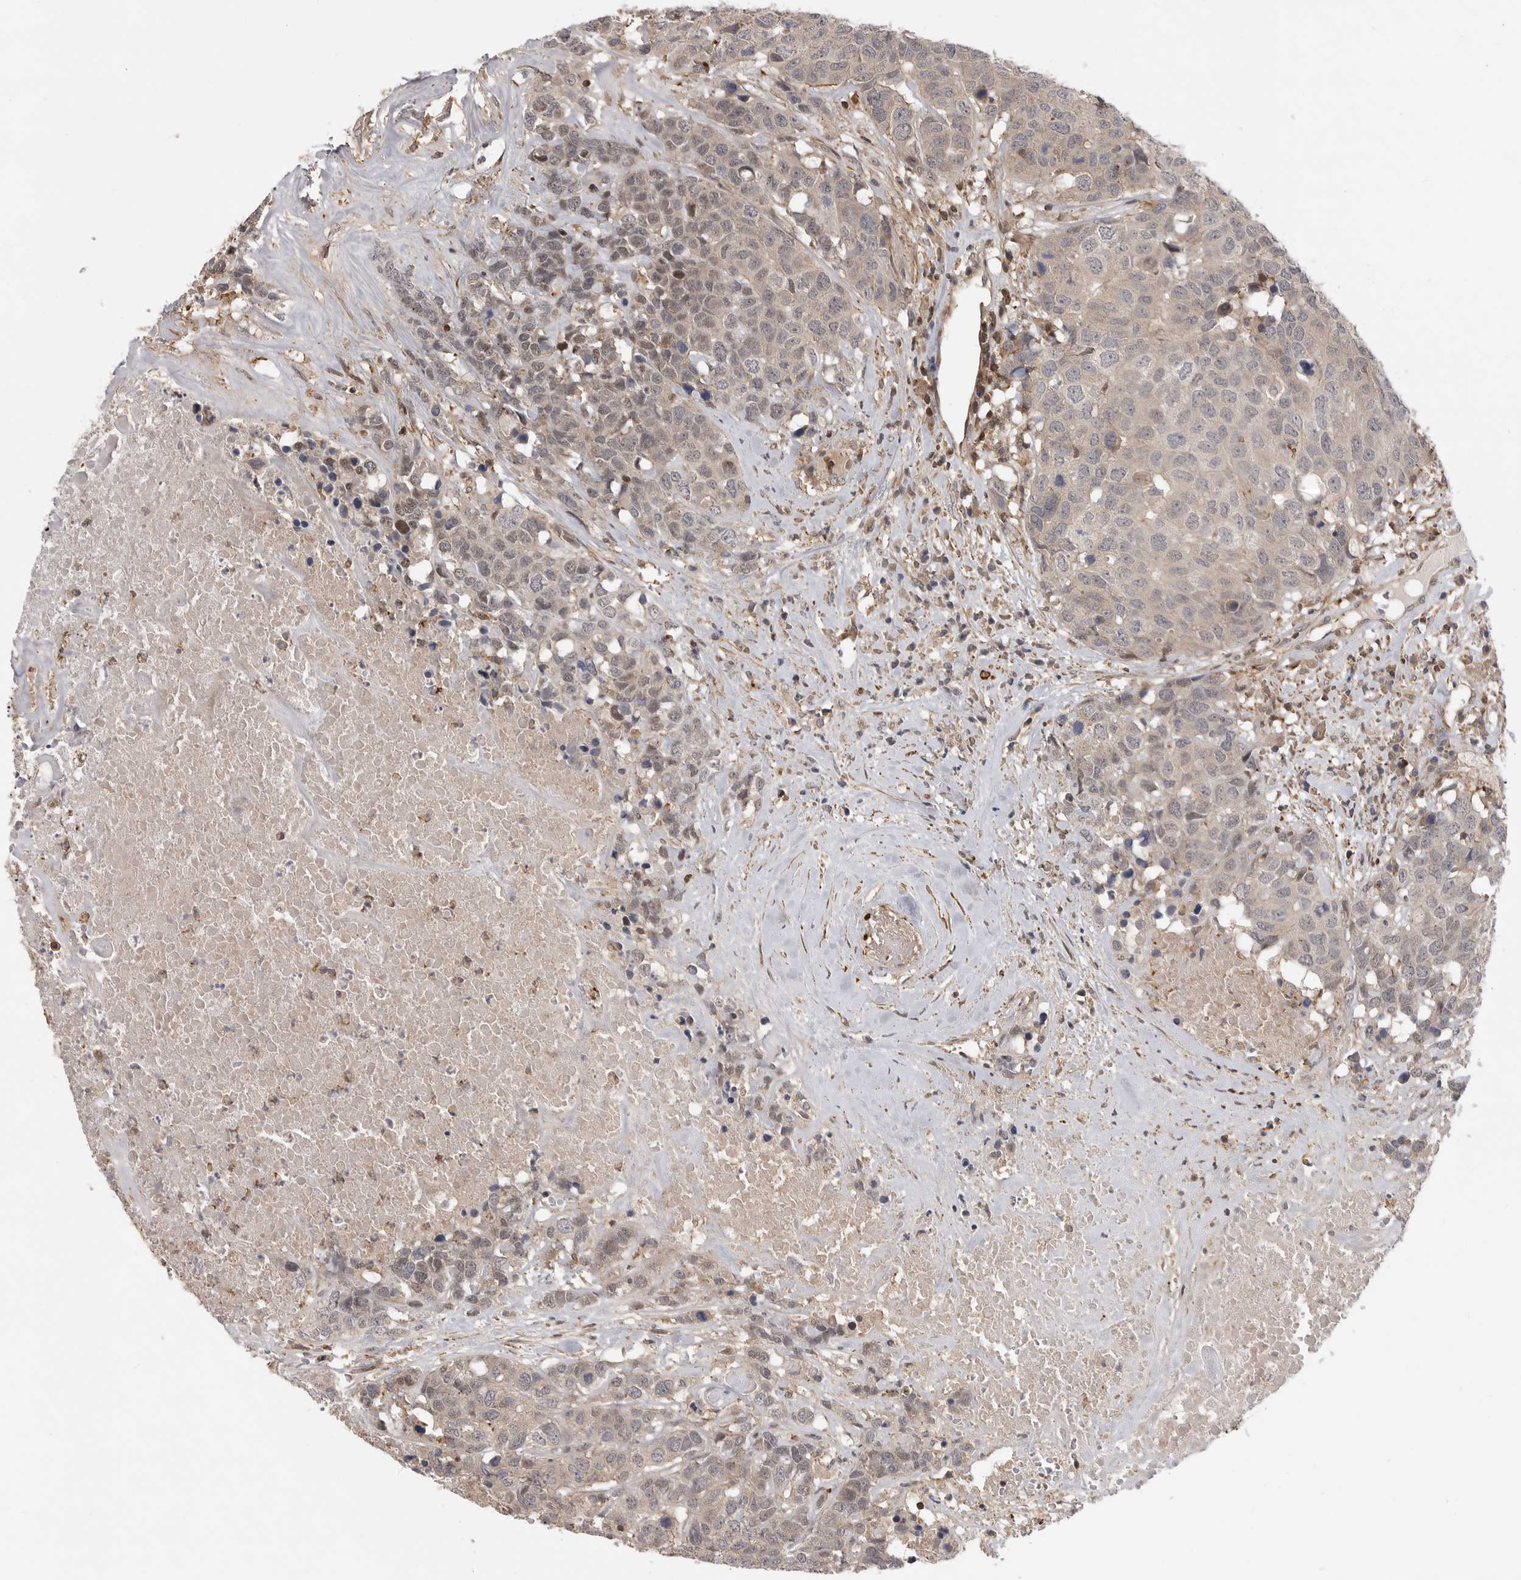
{"staining": {"intensity": "negative", "quantity": "none", "location": "none"}, "tissue": "head and neck cancer", "cell_type": "Tumor cells", "image_type": "cancer", "snomed": [{"axis": "morphology", "description": "Squamous cell carcinoma, NOS"}, {"axis": "topography", "description": "Head-Neck"}], "caption": "Tumor cells show no significant protein positivity in head and neck cancer.", "gene": "TRIM56", "patient": {"sex": "male", "age": 66}}